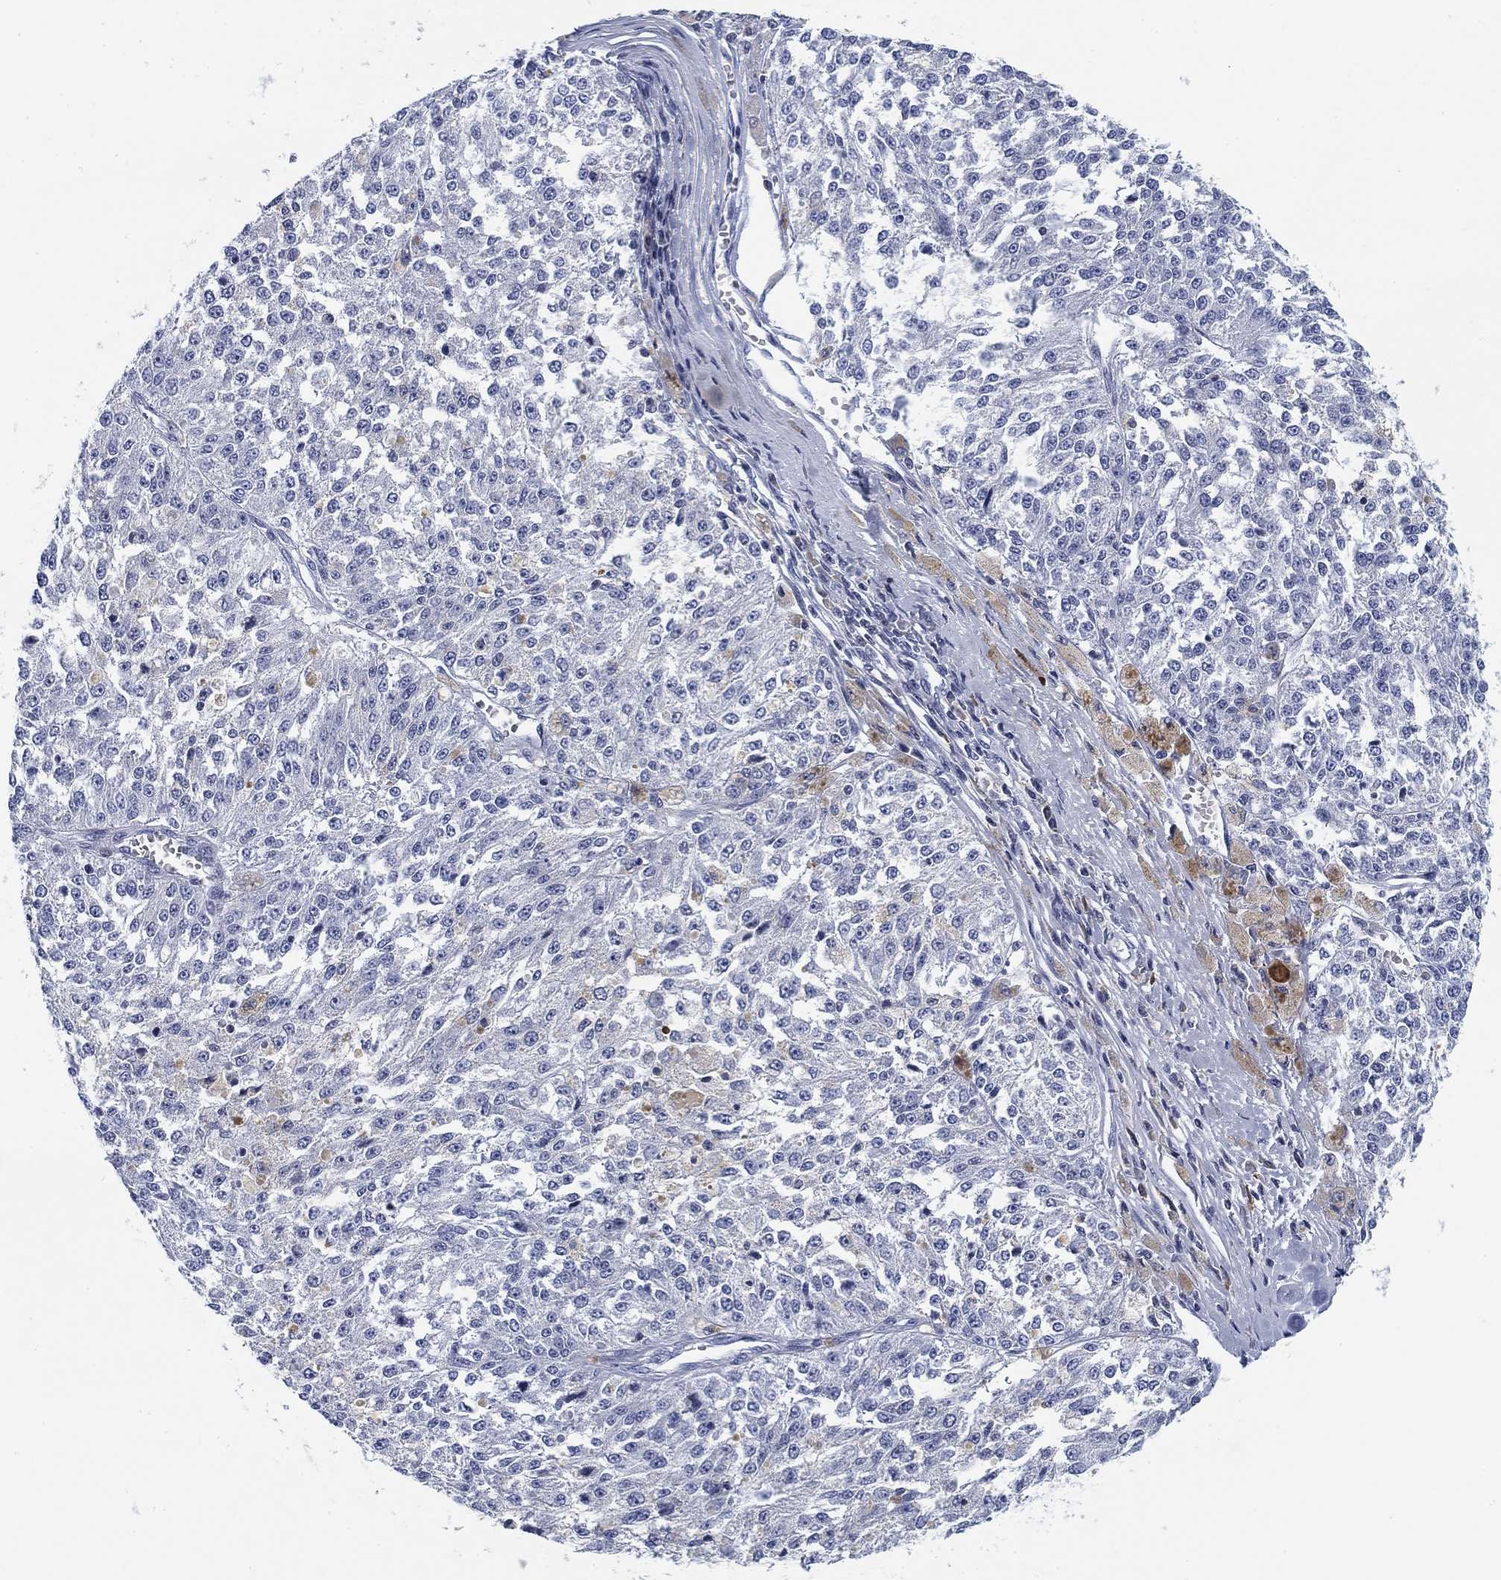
{"staining": {"intensity": "negative", "quantity": "none", "location": "none"}, "tissue": "melanoma", "cell_type": "Tumor cells", "image_type": "cancer", "snomed": [{"axis": "morphology", "description": "Malignant melanoma, Metastatic site"}, {"axis": "topography", "description": "Lymph node"}], "caption": "This is a photomicrograph of IHC staining of malignant melanoma (metastatic site), which shows no expression in tumor cells.", "gene": "FYB1", "patient": {"sex": "female", "age": 64}}